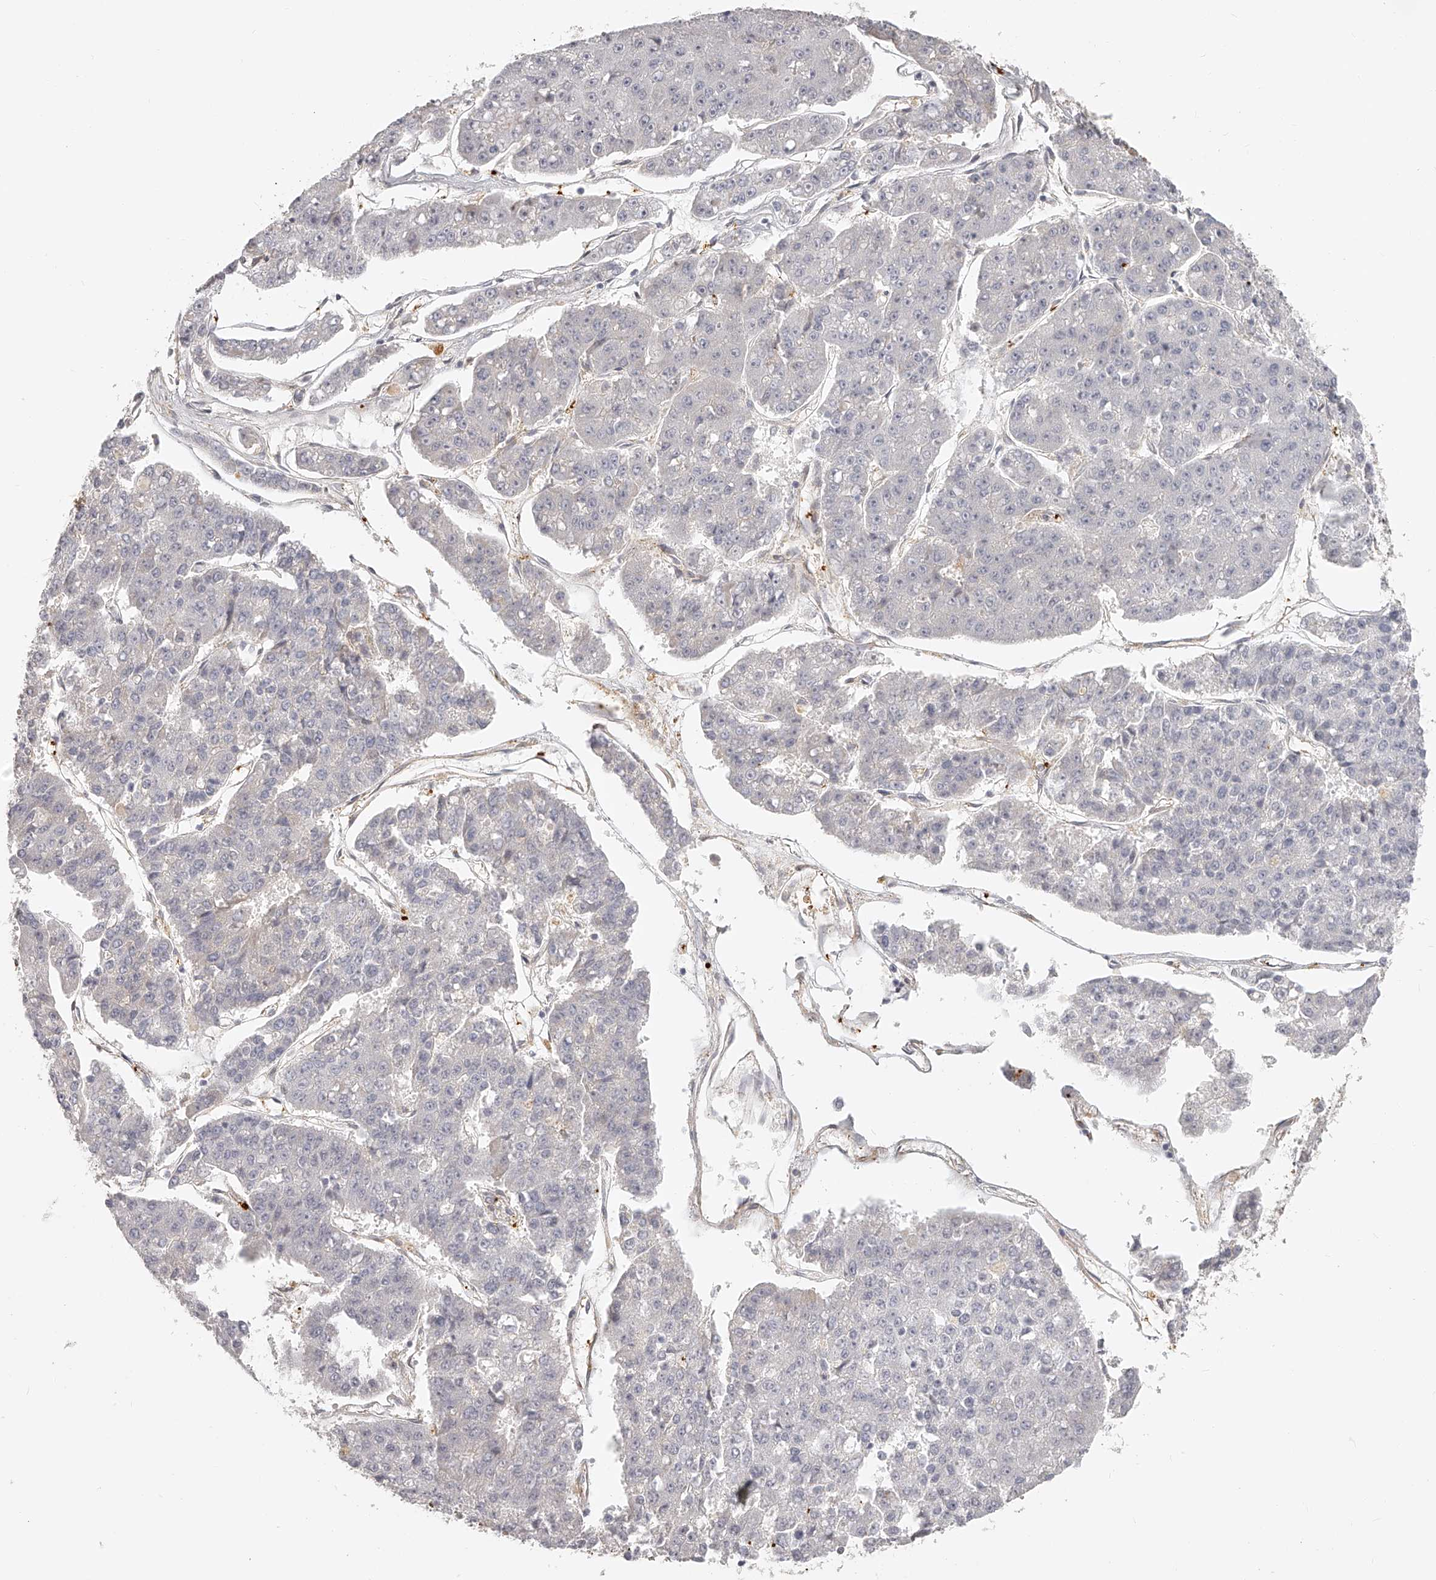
{"staining": {"intensity": "negative", "quantity": "none", "location": "none"}, "tissue": "pancreatic cancer", "cell_type": "Tumor cells", "image_type": "cancer", "snomed": [{"axis": "morphology", "description": "Adenocarcinoma, NOS"}, {"axis": "topography", "description": "Pancreas"}], "caption": "Adenocarcinoma (pancreatic) was stained to show a protein in brown. There is no significant positivity in tumor cells.", "gene": "ITGB3", "patient": {"sex": "male", "age": 50}}